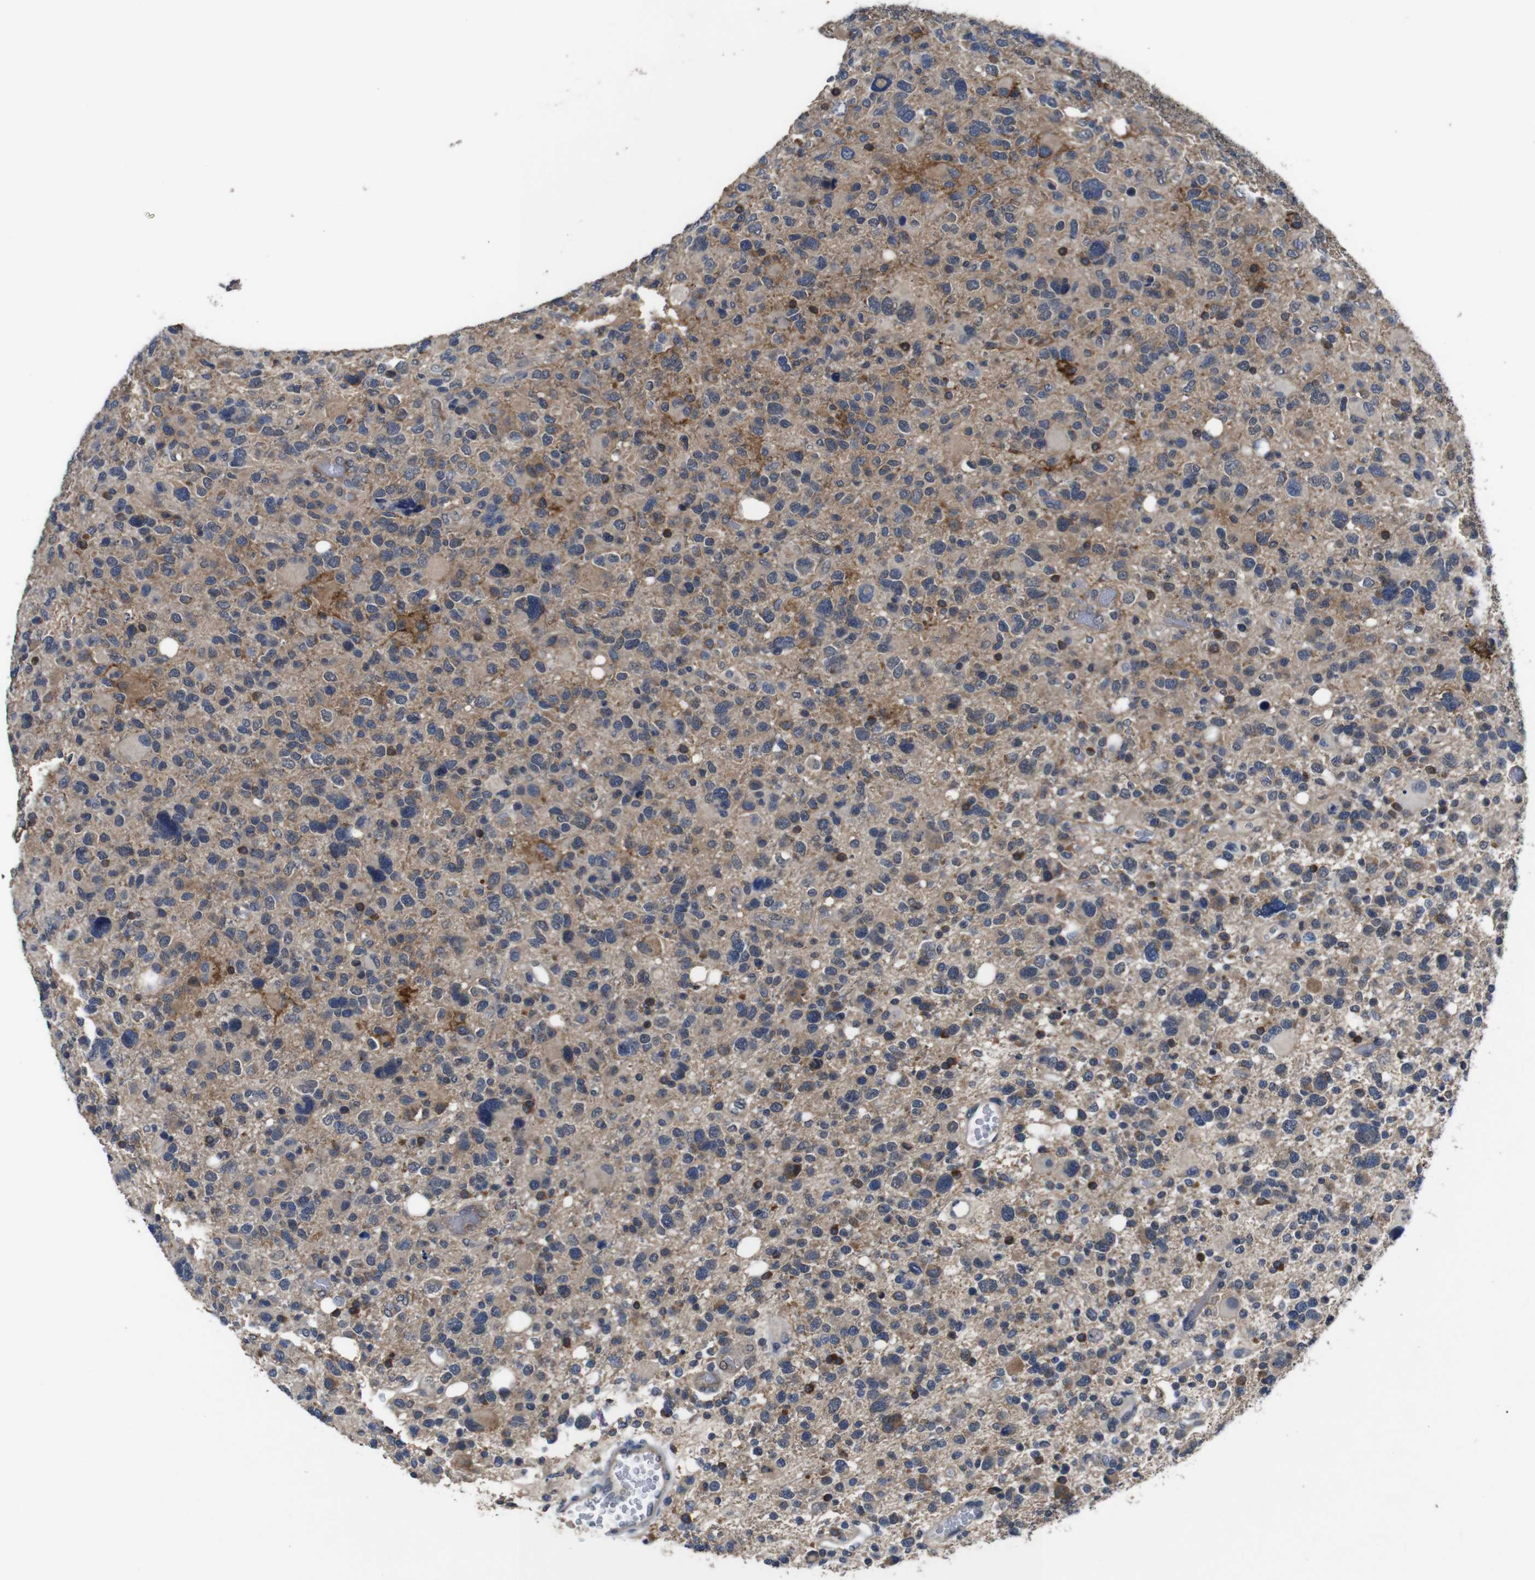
{"staining": {"intensity": "weak", "quantity": "25%-75%", "location": "cytoplasmic/membranous"}, "tissue": "glioma", "cell_type": "Tumor cells", "image_type": "cancer", "snomed": [{"axis": "morphology", "description": "Glioma, malignant, High grade"}, {"axis": "topography", "description": "Brain"}], "caption": "IHC staining of malignant glioma (high-grade), which shows low levels of weak cytoplasmic/membranous staining in approximately 25%-75% of tumor cells indicating weak cytoplasmic/membranous protein expression. The staining was performed using DAB (brown) for protein detection and nuclei were counterstained in hematoxylin (blue).", "gene": "GLIPR1", "patient": {"sex": "male", "age": 48}}